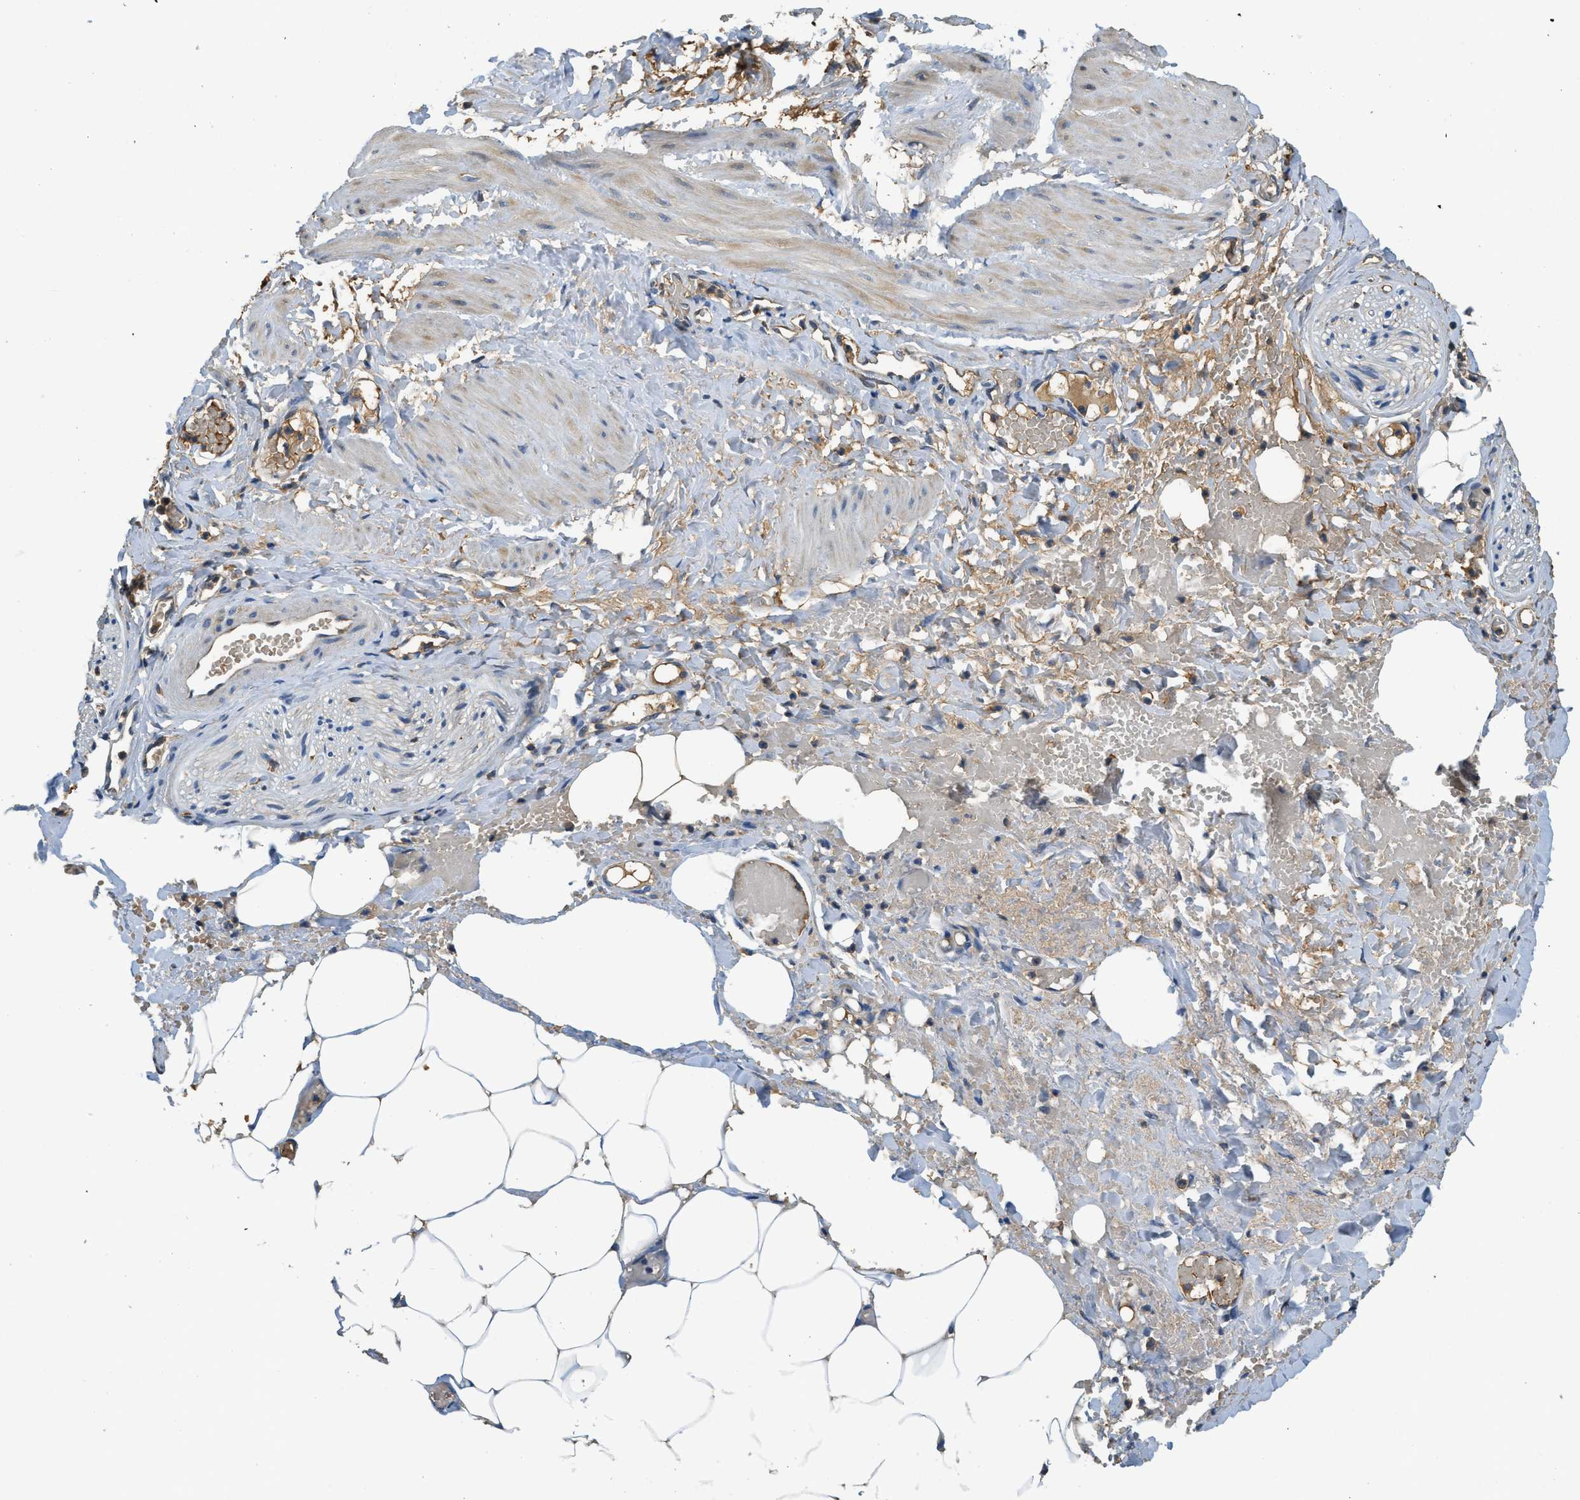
{"staining": {"intensity": "moderate", "quantity": ">75%", "location": "cytoplasmic/membranous"}, "tissue": "adipose tissue", "cell_type": "Adipocytes", "image_type": "normal", "snomed": [{"axis": "morphology", "description": "Normal tissue, NOS"}, {"axis": "topography", "description": "Soft tissue"}, {"axis": "topography", "description": "Vascular tissue"}], "caption": "Protein staining by immunohistochemistry (IHC) demonstrates moderate cytoplasmic/membranous expression in approximately >75% of adipocytes in normal adipose tissue. The protein of interest is stained brown, and the nuclei are stained in blue (DAB (3,3'-diaminobenzidine) IHC with brightfield microscopy, high magnification).", "gene": "RIPK2", "patient": {"sex": "female", "age": 35}}